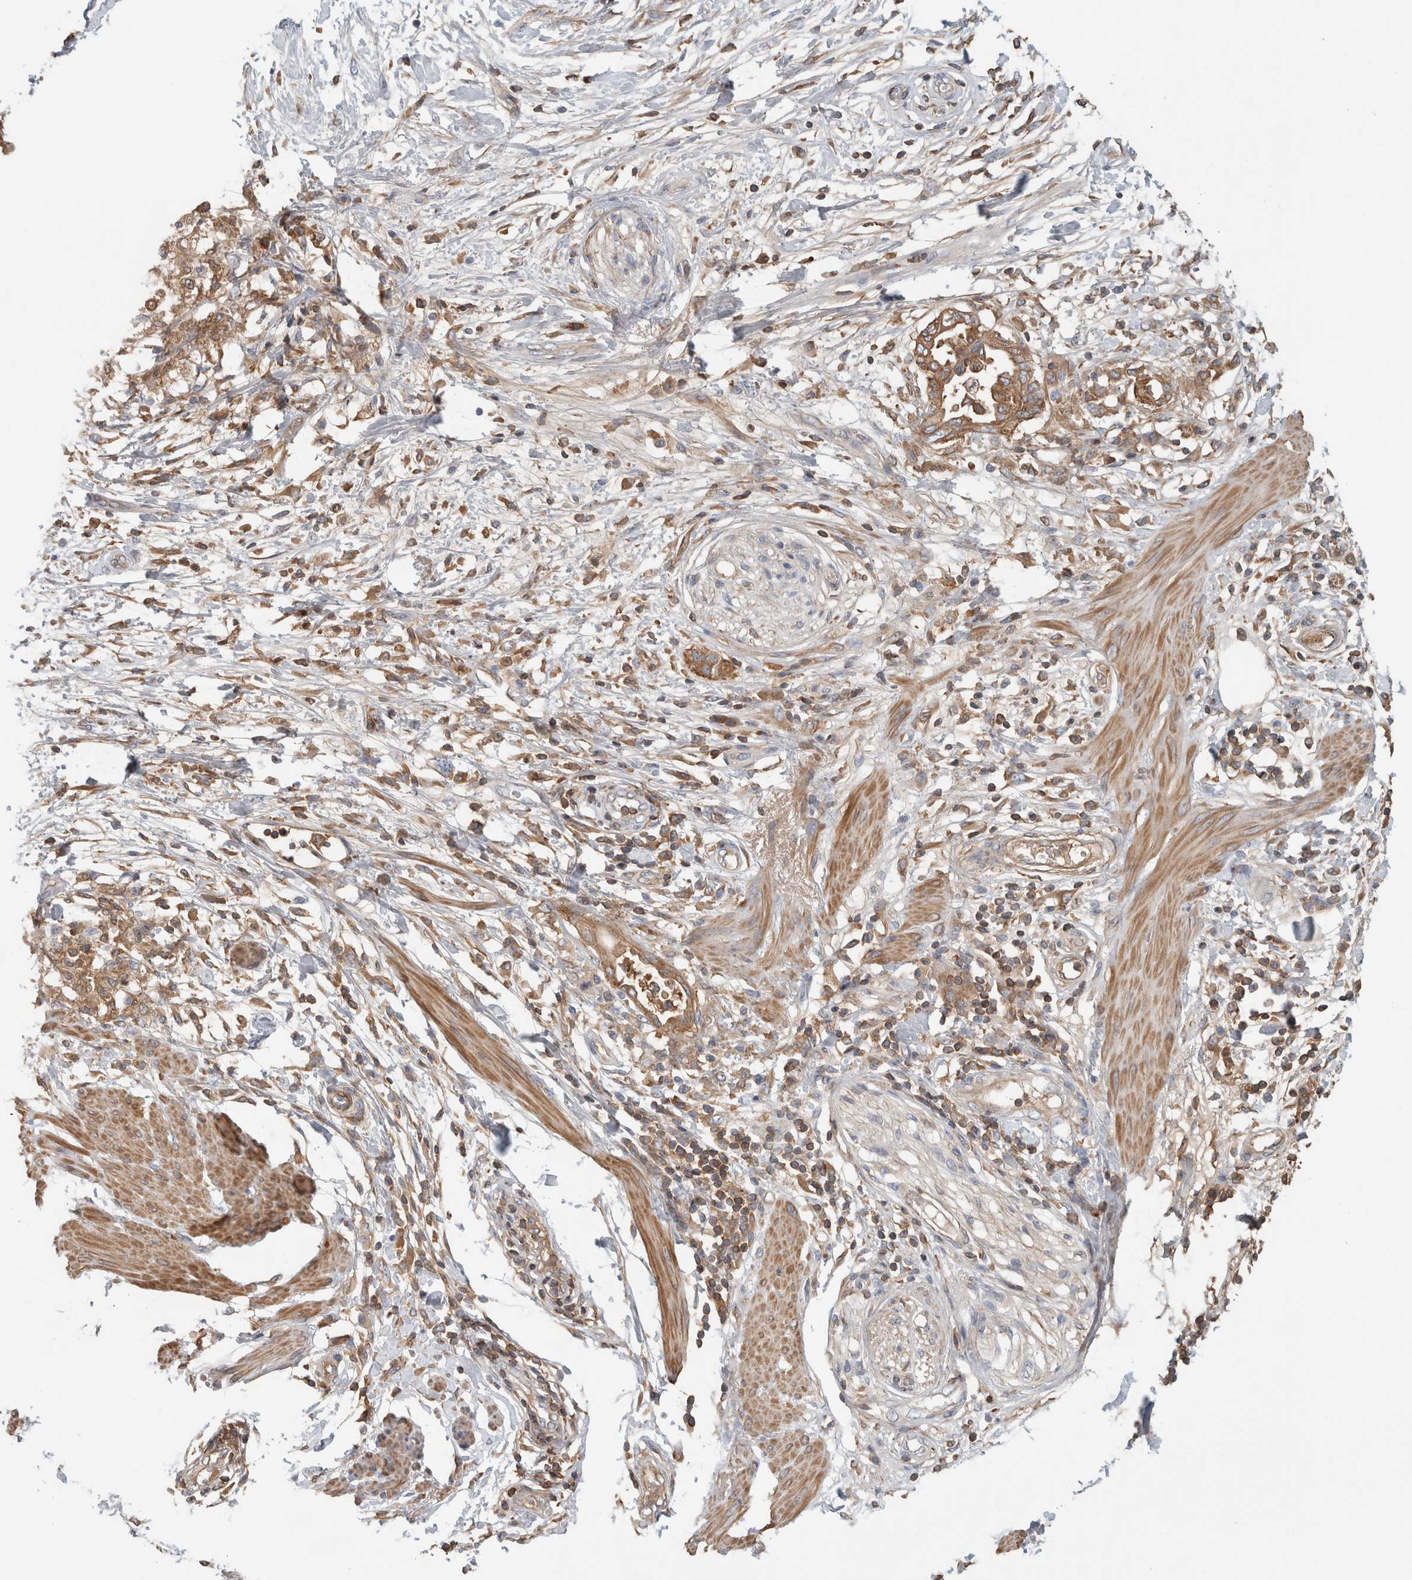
{"staining": {"intensity": "moderate", "quantity": ">75%", "location": "cytoplasmic/membranous"}, "tissue": "pancreatic cancer", "cell_type": "Tumor cells", "image_type": "cancer", "snomed": [{"axis": "morphology", "description": "Normal tissue, NOS"}, {"axis": "morphology", "description": "Adenocarcinoma, NOS"}, {"axis": "topography", "description": "Pancreas"}, {"axis": "topography", "description": "Duodenum"}], "caption": "Immunohistochemical staining of pancreatic cancer demonstrates moderate cytoplasmic/membranous protein staining in about >75% of tumor cells.", "gene": "CFI", "patient": {"sex": "female", "age": 60}}